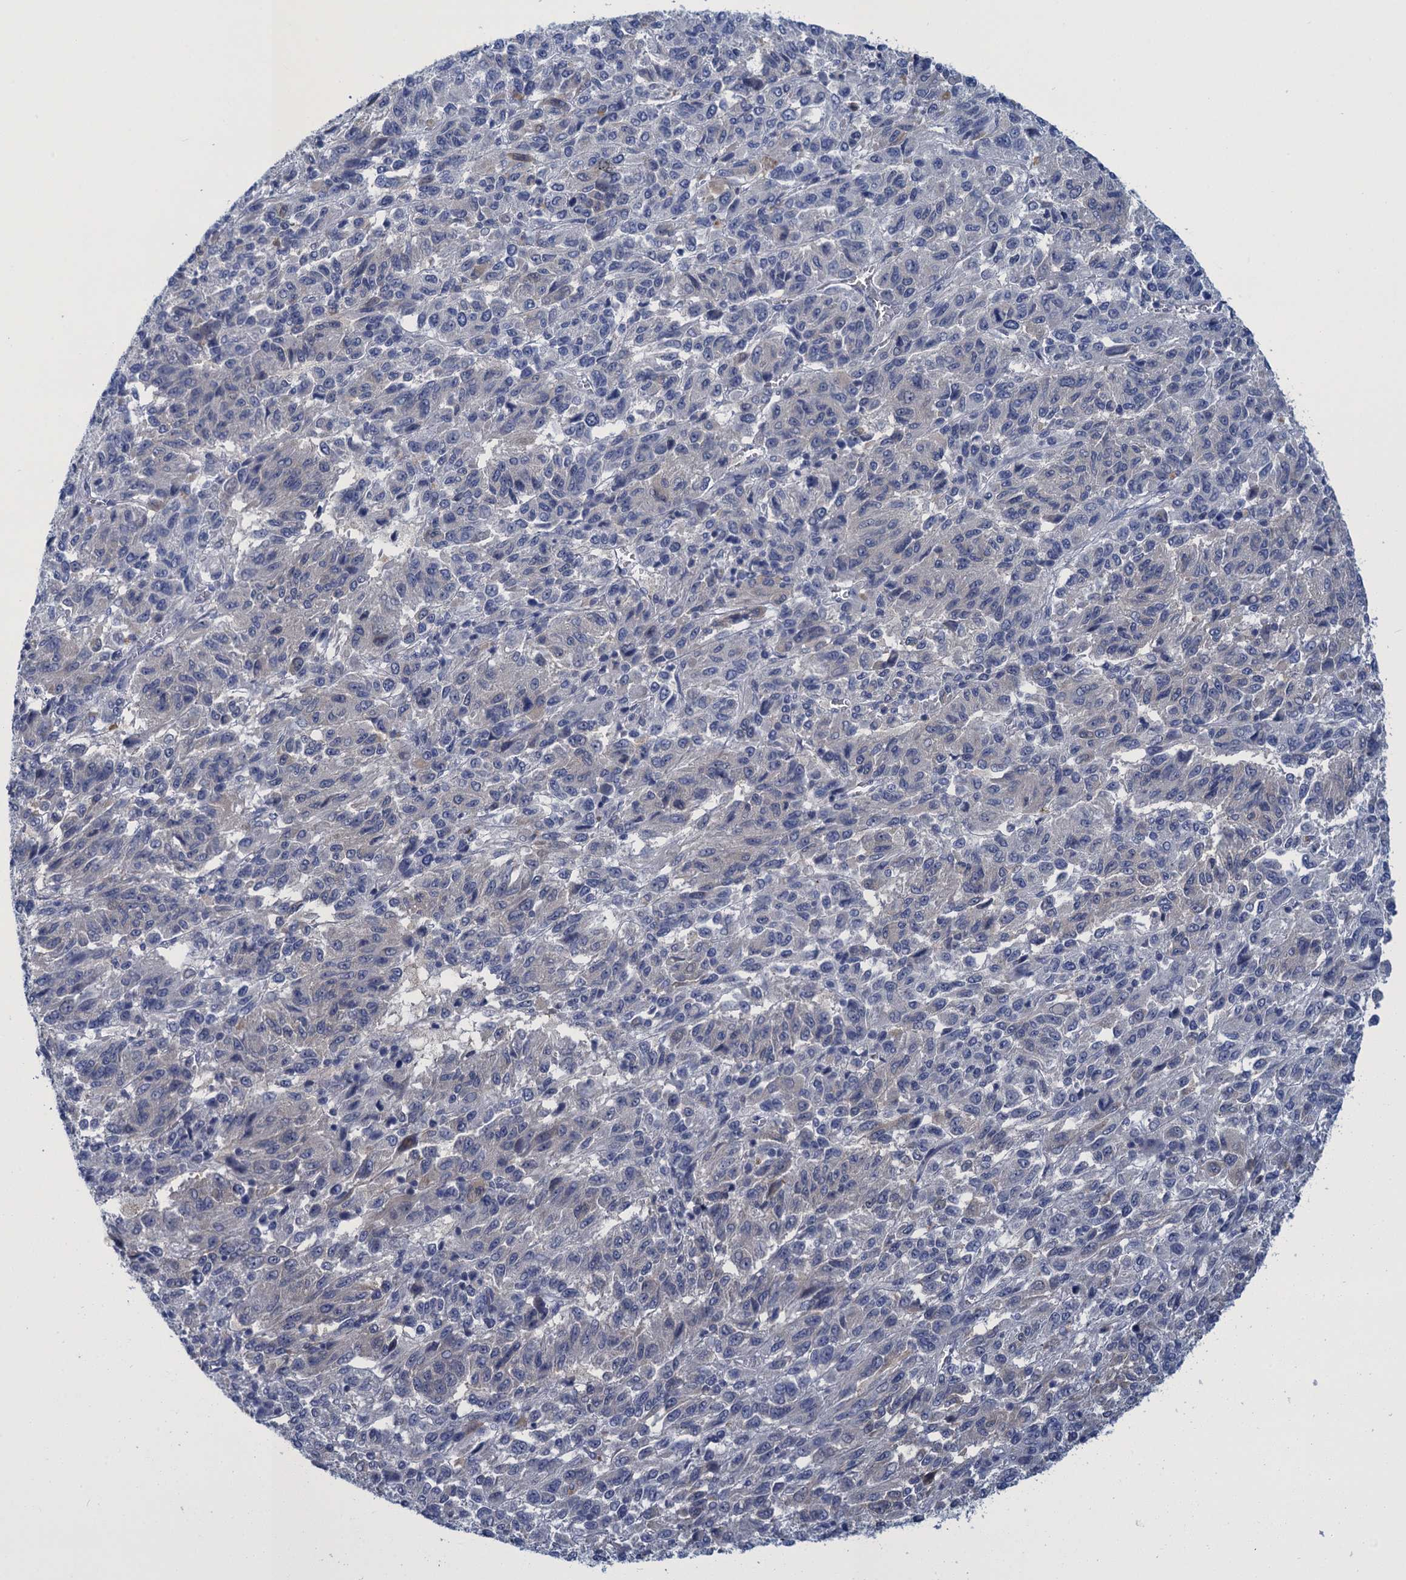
{"staining": {"intensity": "negative", "quantity": "none", "location": "none"}, "tissue": "melanoma", "cell_type": "Tumor cells", "image_type": "cancer", "snomed": [{"axis": "morphology", "description": "Malignant melanoma, Metastatic site"}, {"axis": "topography", "description": "Lung"}], "caption": "Melanoma was stained to show a protein in brown. There is no significant staining in tumor cells. Nuclei are stained in blue.", "gene": "SCEL", "patient": {"sex": "male", "age": 64}}